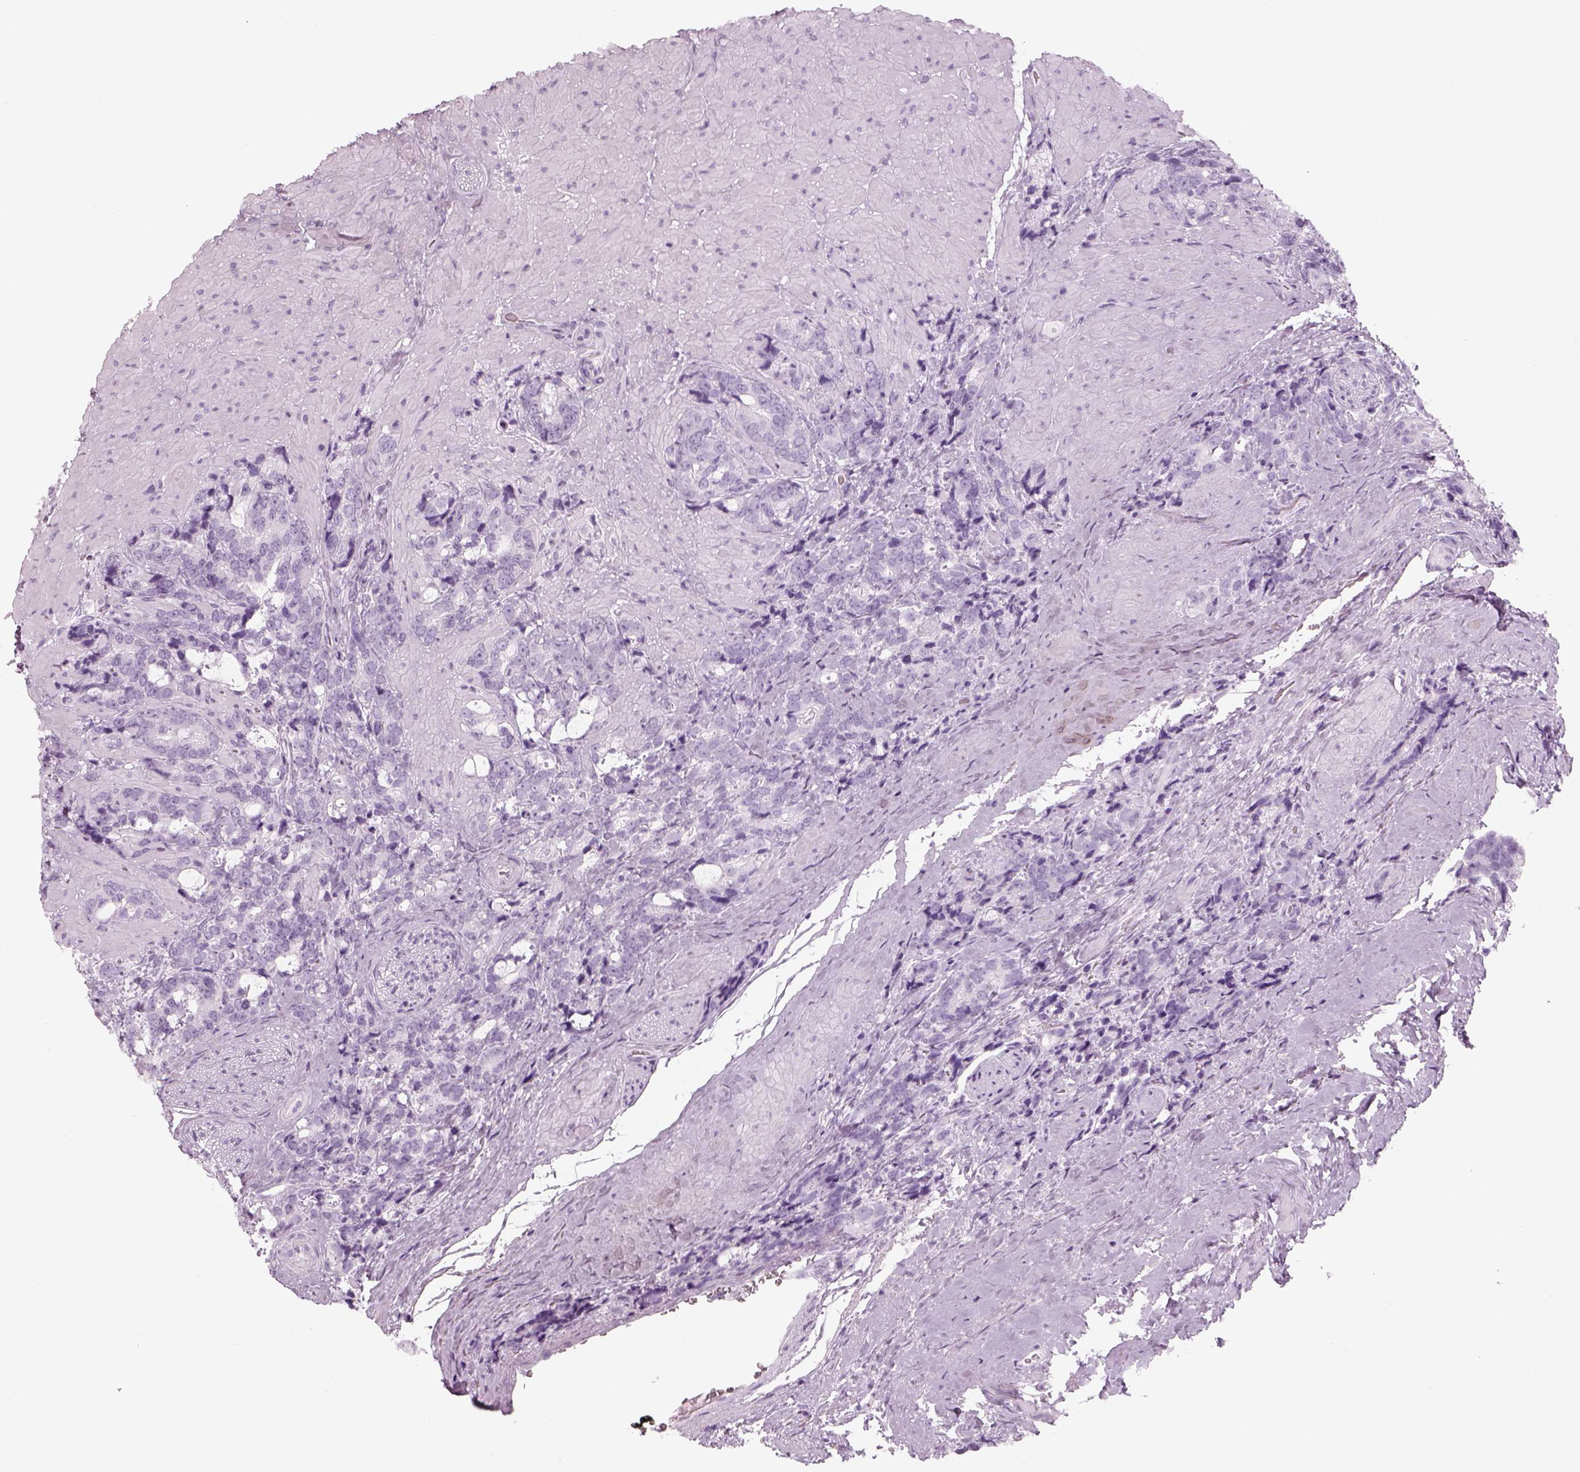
{"staining": {"intensity": "negative", "quantity": "none", "location": "none"}, "tissue": "prostate cancer", "cell_type": "Tumor cells", "image_type": "cancer", "snomed": [{"axis": "morphology", "description": "Adenocarcinoma, High grade"}, {"axis": "topography", "description": "Prostate"}], "caption": "IHC histopathology image of neoplastic tissue: human prostate high-grade adenocarcinoma stained with DAB (3,3'-diaminobenzidine) shows no significant protein staining in tumor cells.", "gene": "PABPC1L2B", "patient": {"sex": "male", "age": 74}}